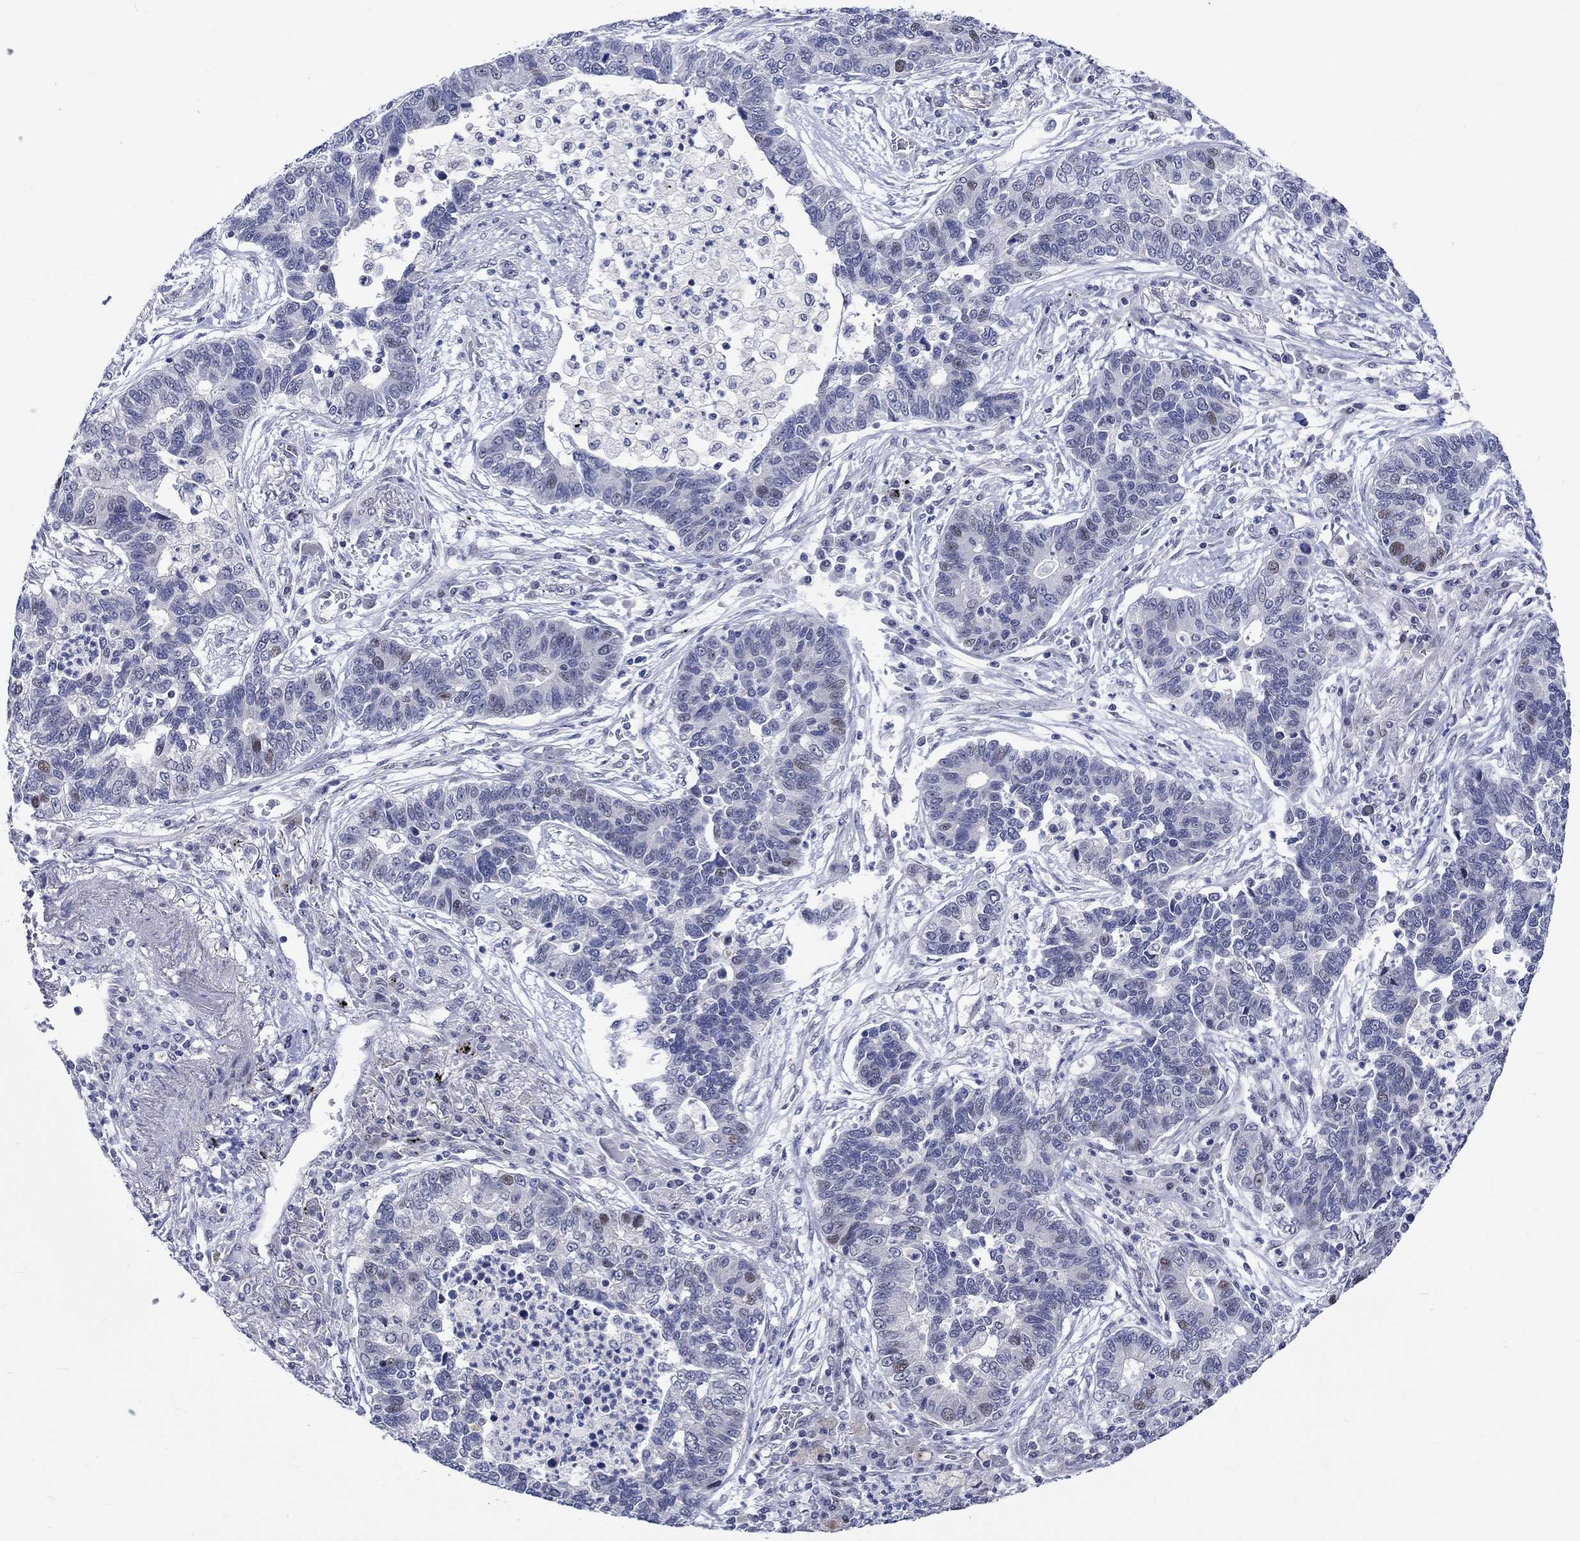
{"staining": {"intensity": "weak", "quantity": "<25%", "location": "nuclear"}, "tissue": "lung cancer", "cell_type": "Tumor cells", "image_type": "cancer", "snomed": [{"axis": "morphology", "description": "Adenocarcinoma, NOS"}, {"axis": "topography", "description": "Lung"}], "caption": "Protein analysis of lung cancer exhibits no significant expression in tumor cells.", "gene": "E2F8", "patient": {"sex": "female", "age": 57}}